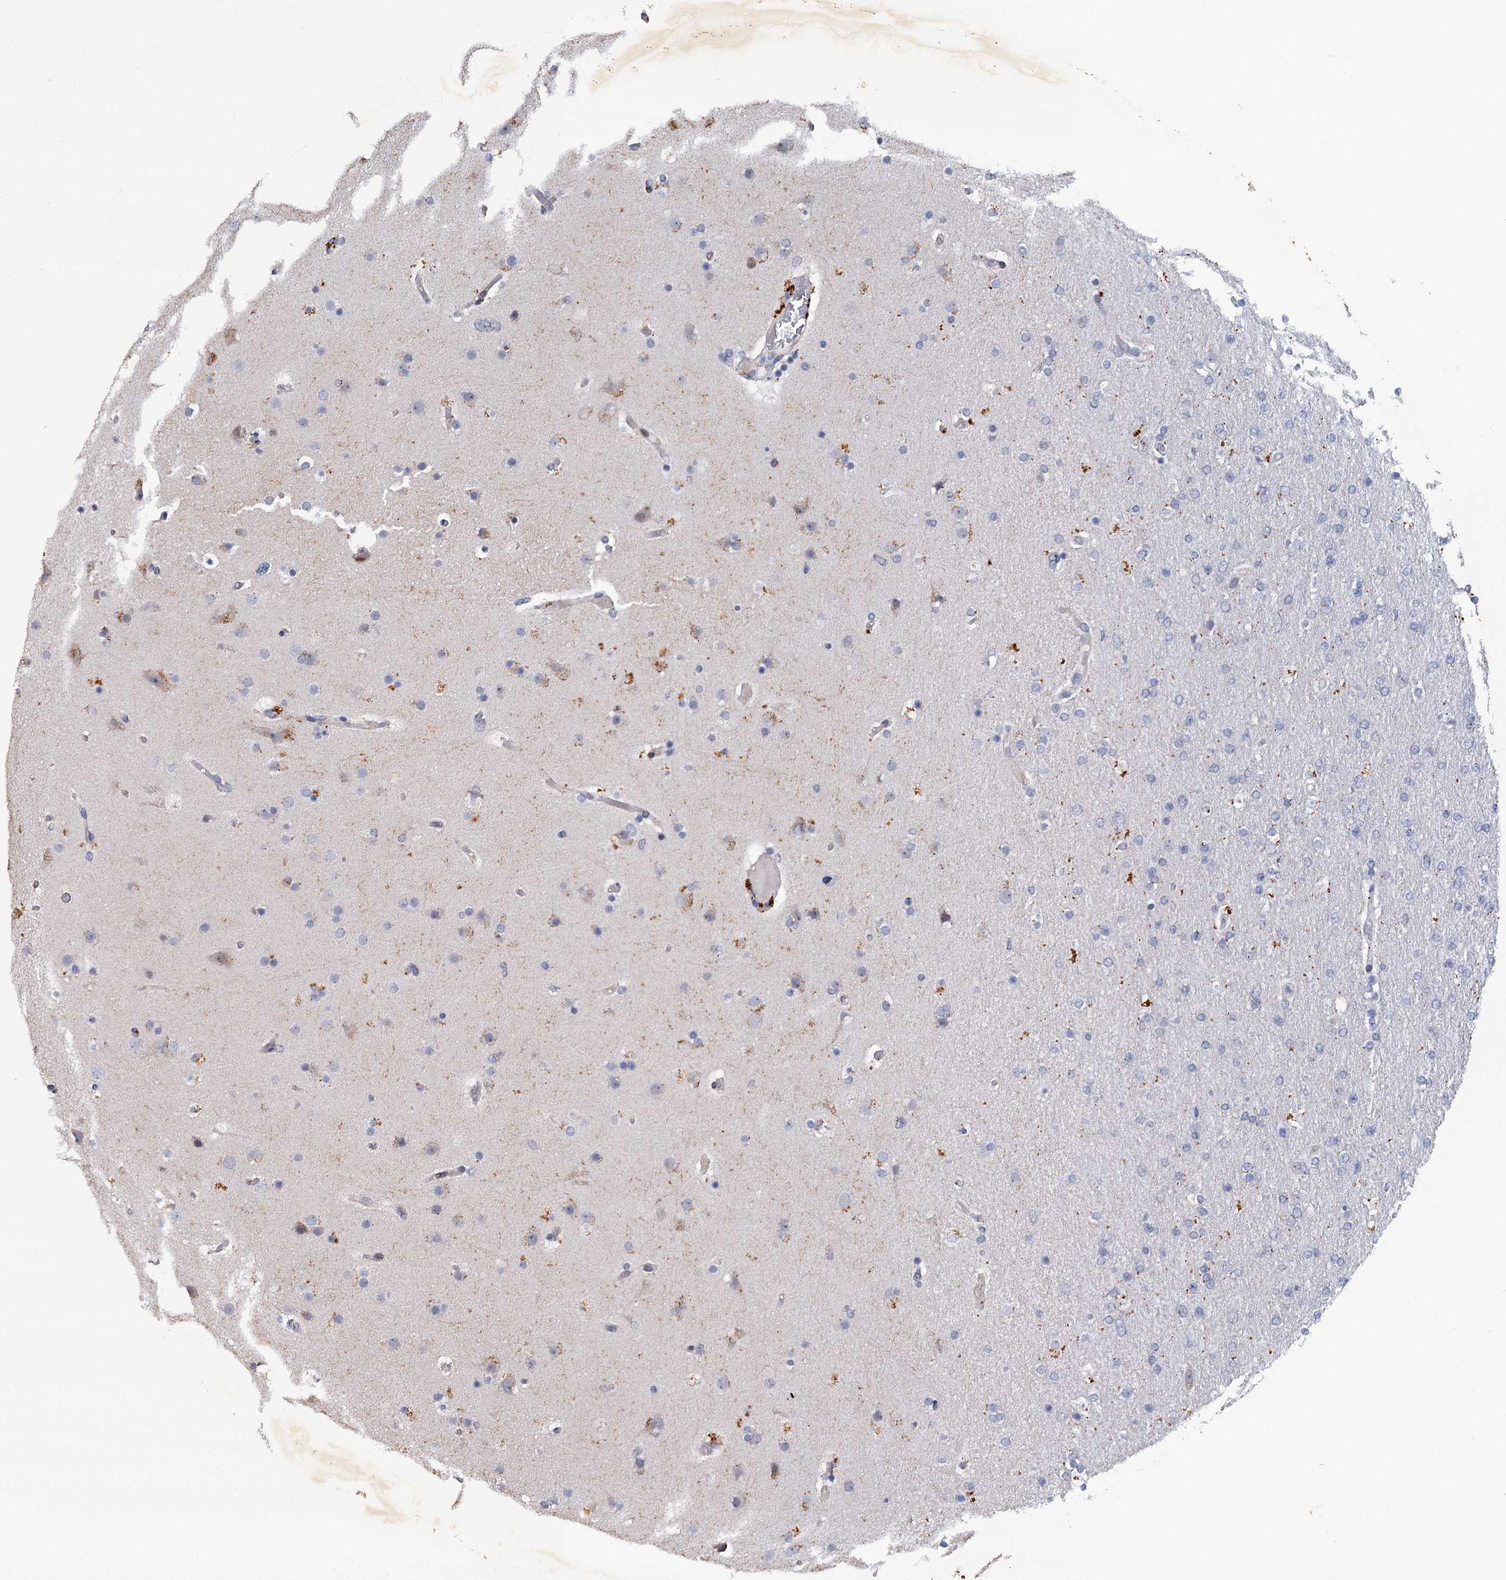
{"staining": {"intensity": "negative", "quantity": "none", "location": "none"}, "tissue": "glioma", "cell_type": "Tumor cells", "image_type": "cancer", "snomed": [{"axis": "morphology", "description": "Glioma, malignant, High grade"}, {"axis": "topography", "description": "Cerebral cortex"}], "caption": "Immunohistochemical staining of malignant high-grade glioma displays no significant staining in tumor cells.", "gene": "THAP2", "patient": {"sex": "female", "age": 36}}